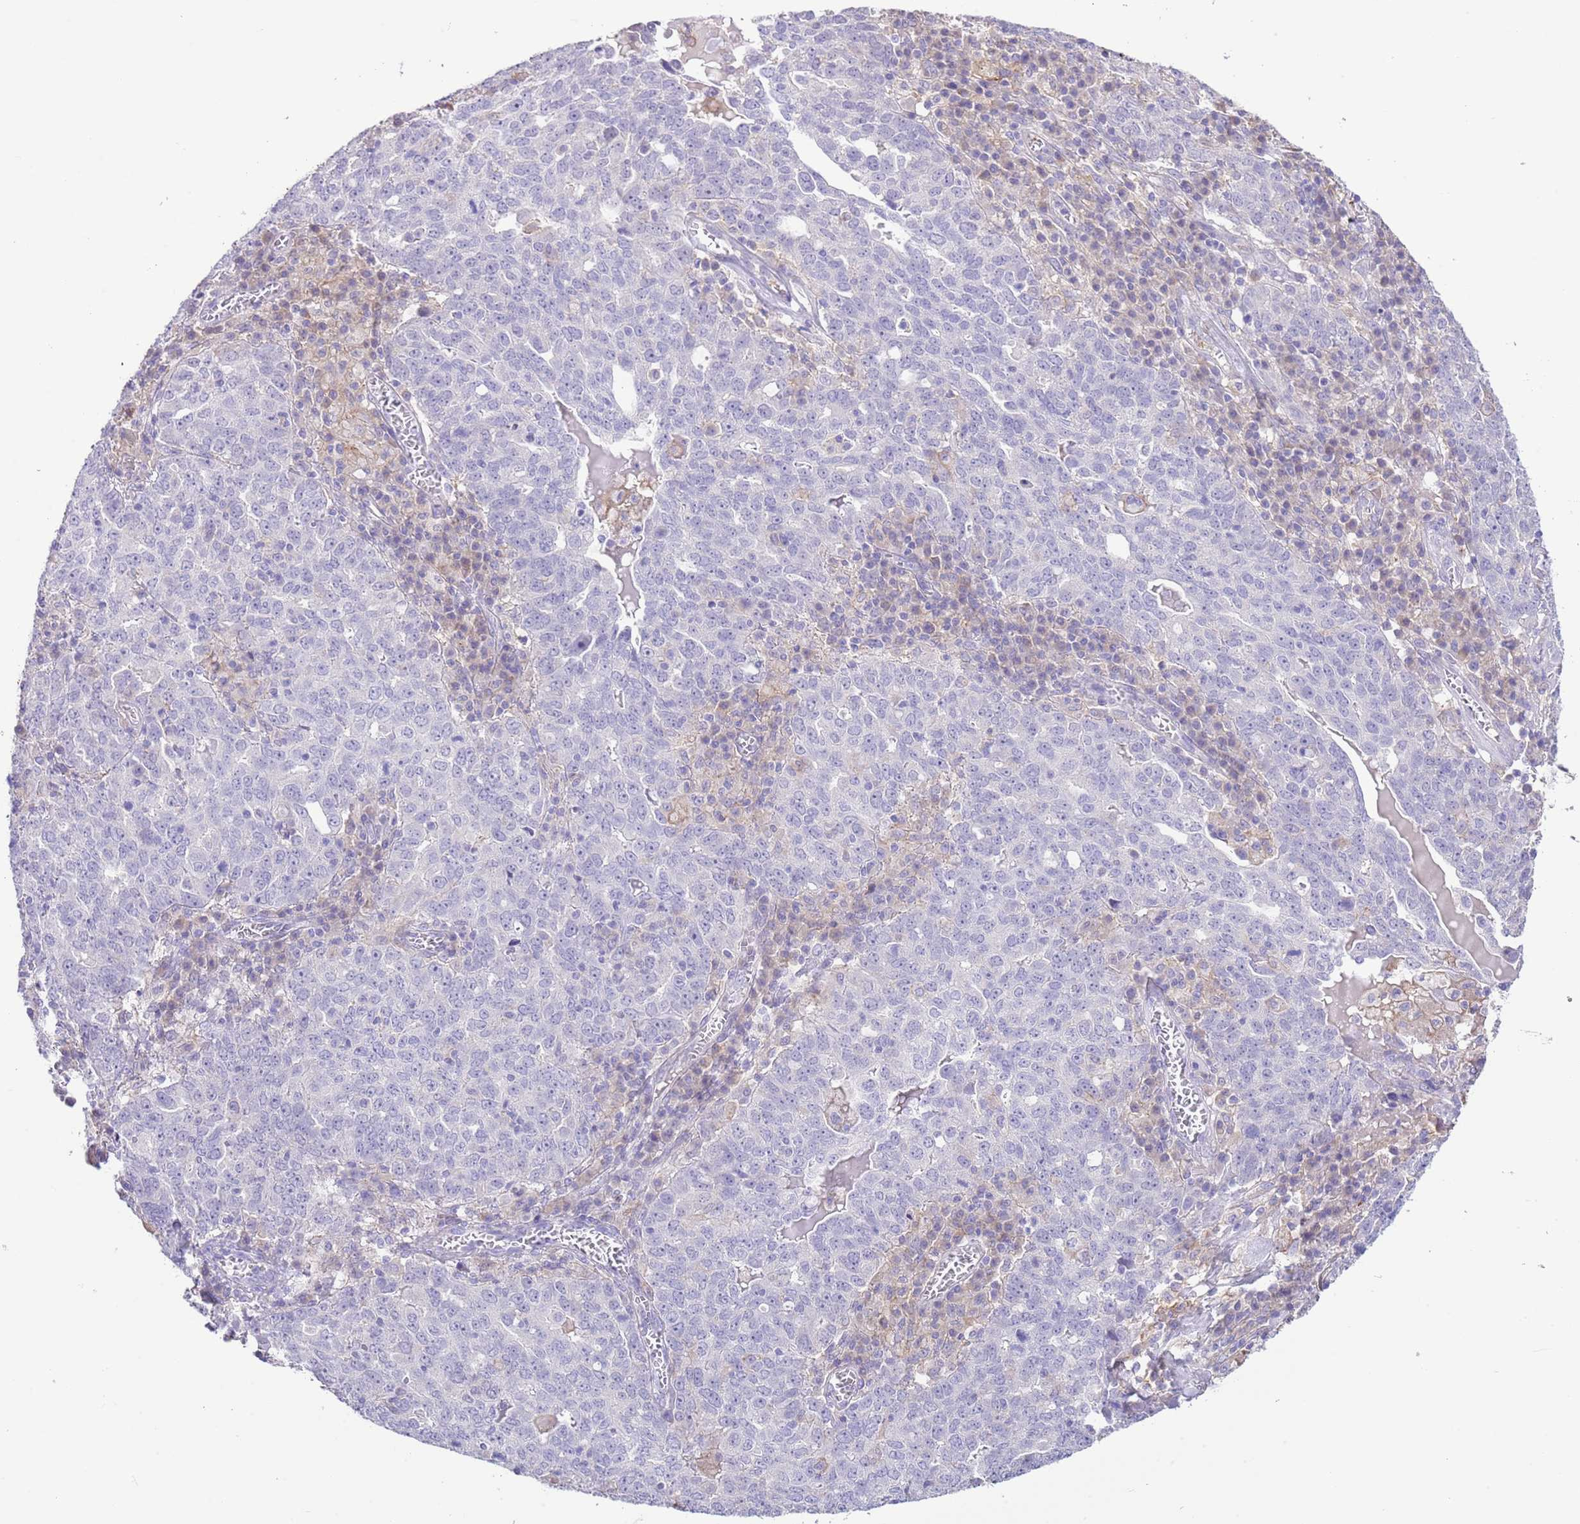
{"staining": {"intensity": "negative", "quantity": "none", "location": "none"}, "tissue": "ovarian cancer", "cell_type": "Tumor cells", "image_type": "cancer", "snomed": [{"axis": "morphology", "description": "Carcinoma, endometroid"}, {"axis": "topography", "description": "Ovary"}], "caption": "Tumor cells are negative for brown protein staining in ovarian cancer (endometroid carcinoma).", "gene": "IGF1", "patient": {"sex": "female", "age": 62}}